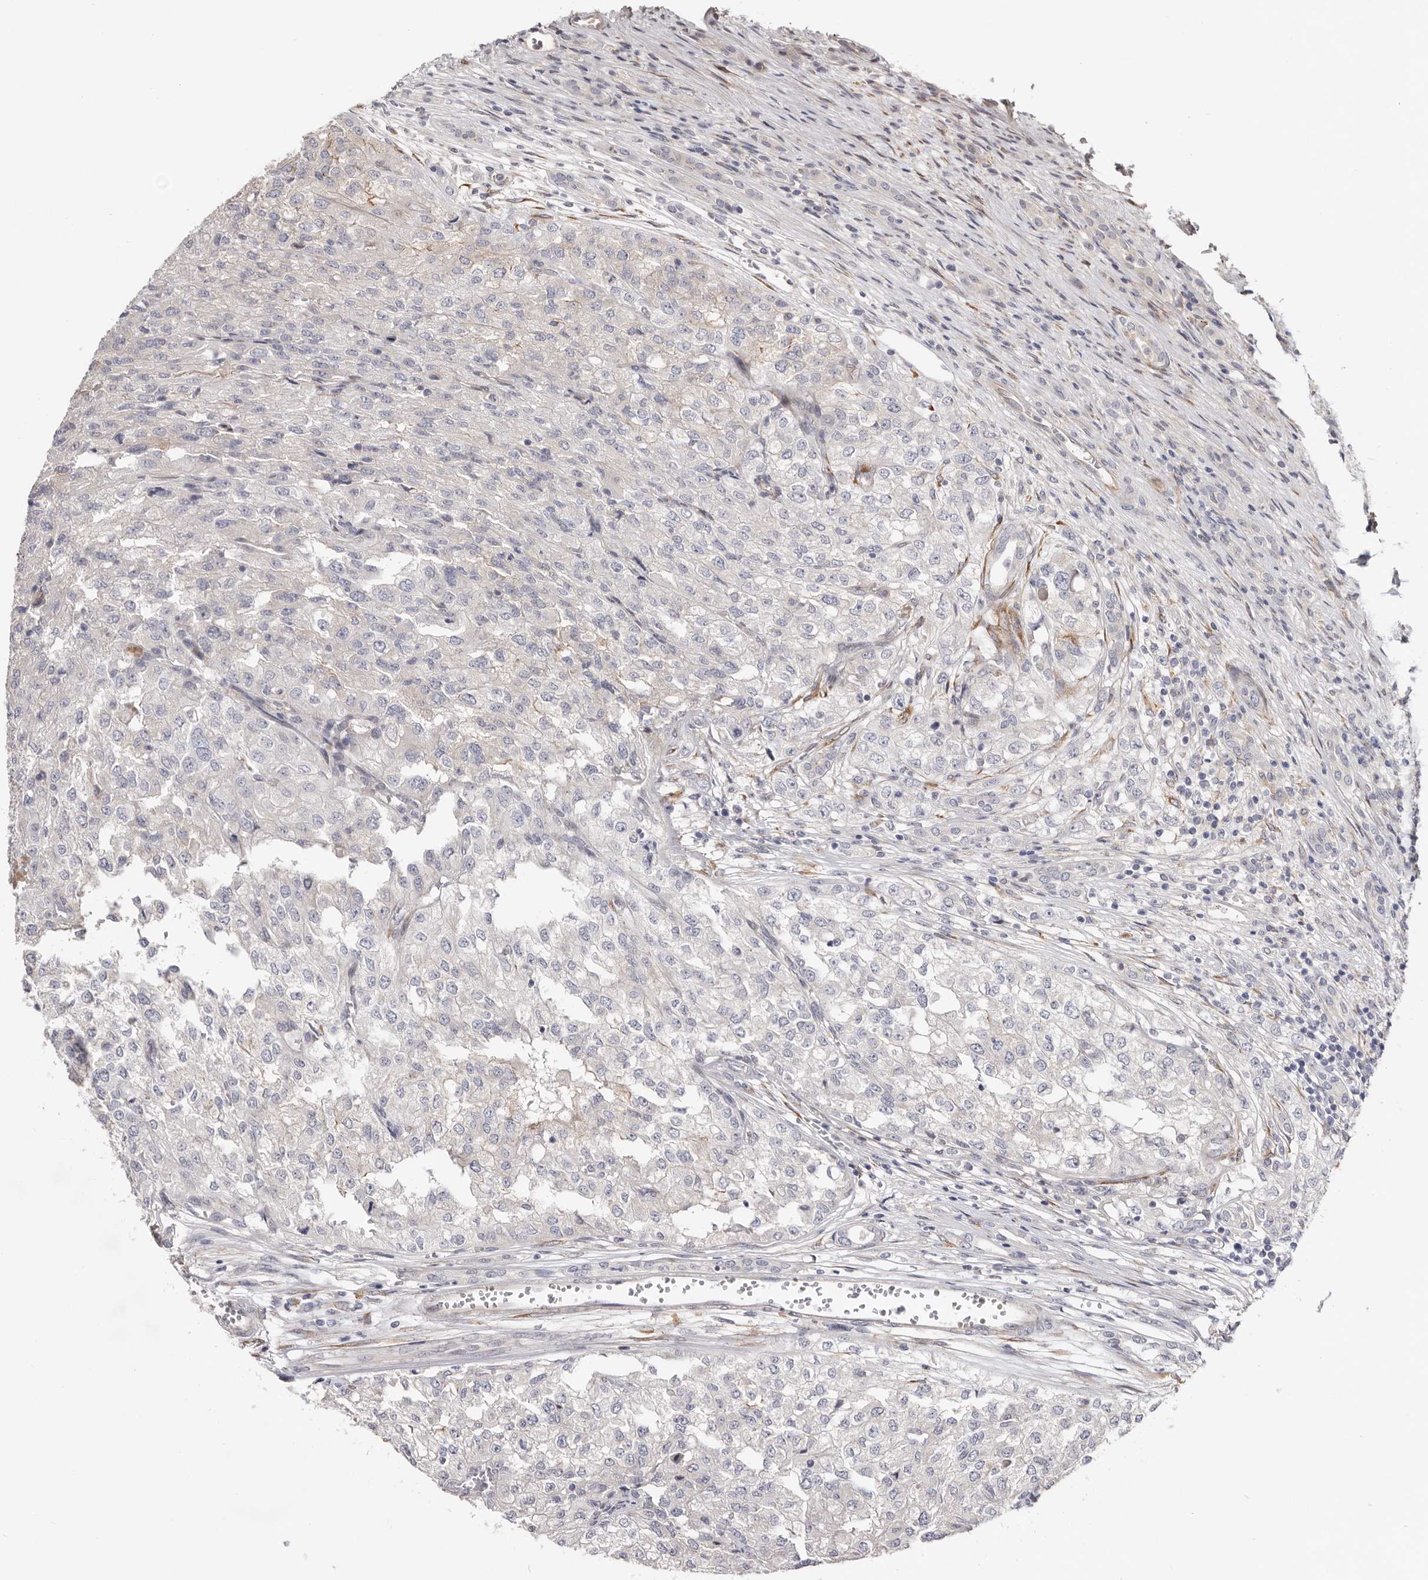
{"staining": {"intensity": "negative", "quantity": "none", "location": "none"}, "tissue": "renal cancer", "cell_type": "Tumor cells", "image_type": "cancer", "snomed": [{"axis": "morphology", "description": "Adenocarcinoma, NOS"}, {"axis": "topography", "description": "Kidney"}], "caption": "The micrograph exhibits no significant positivity in tumor cells of renal cancer (adenocarcinoma). (Brightfield microscopy of DAB immunohistochemistry at high magnification).", "gene": "USH1C", "patient": {"sex": "female", "age": 54}}